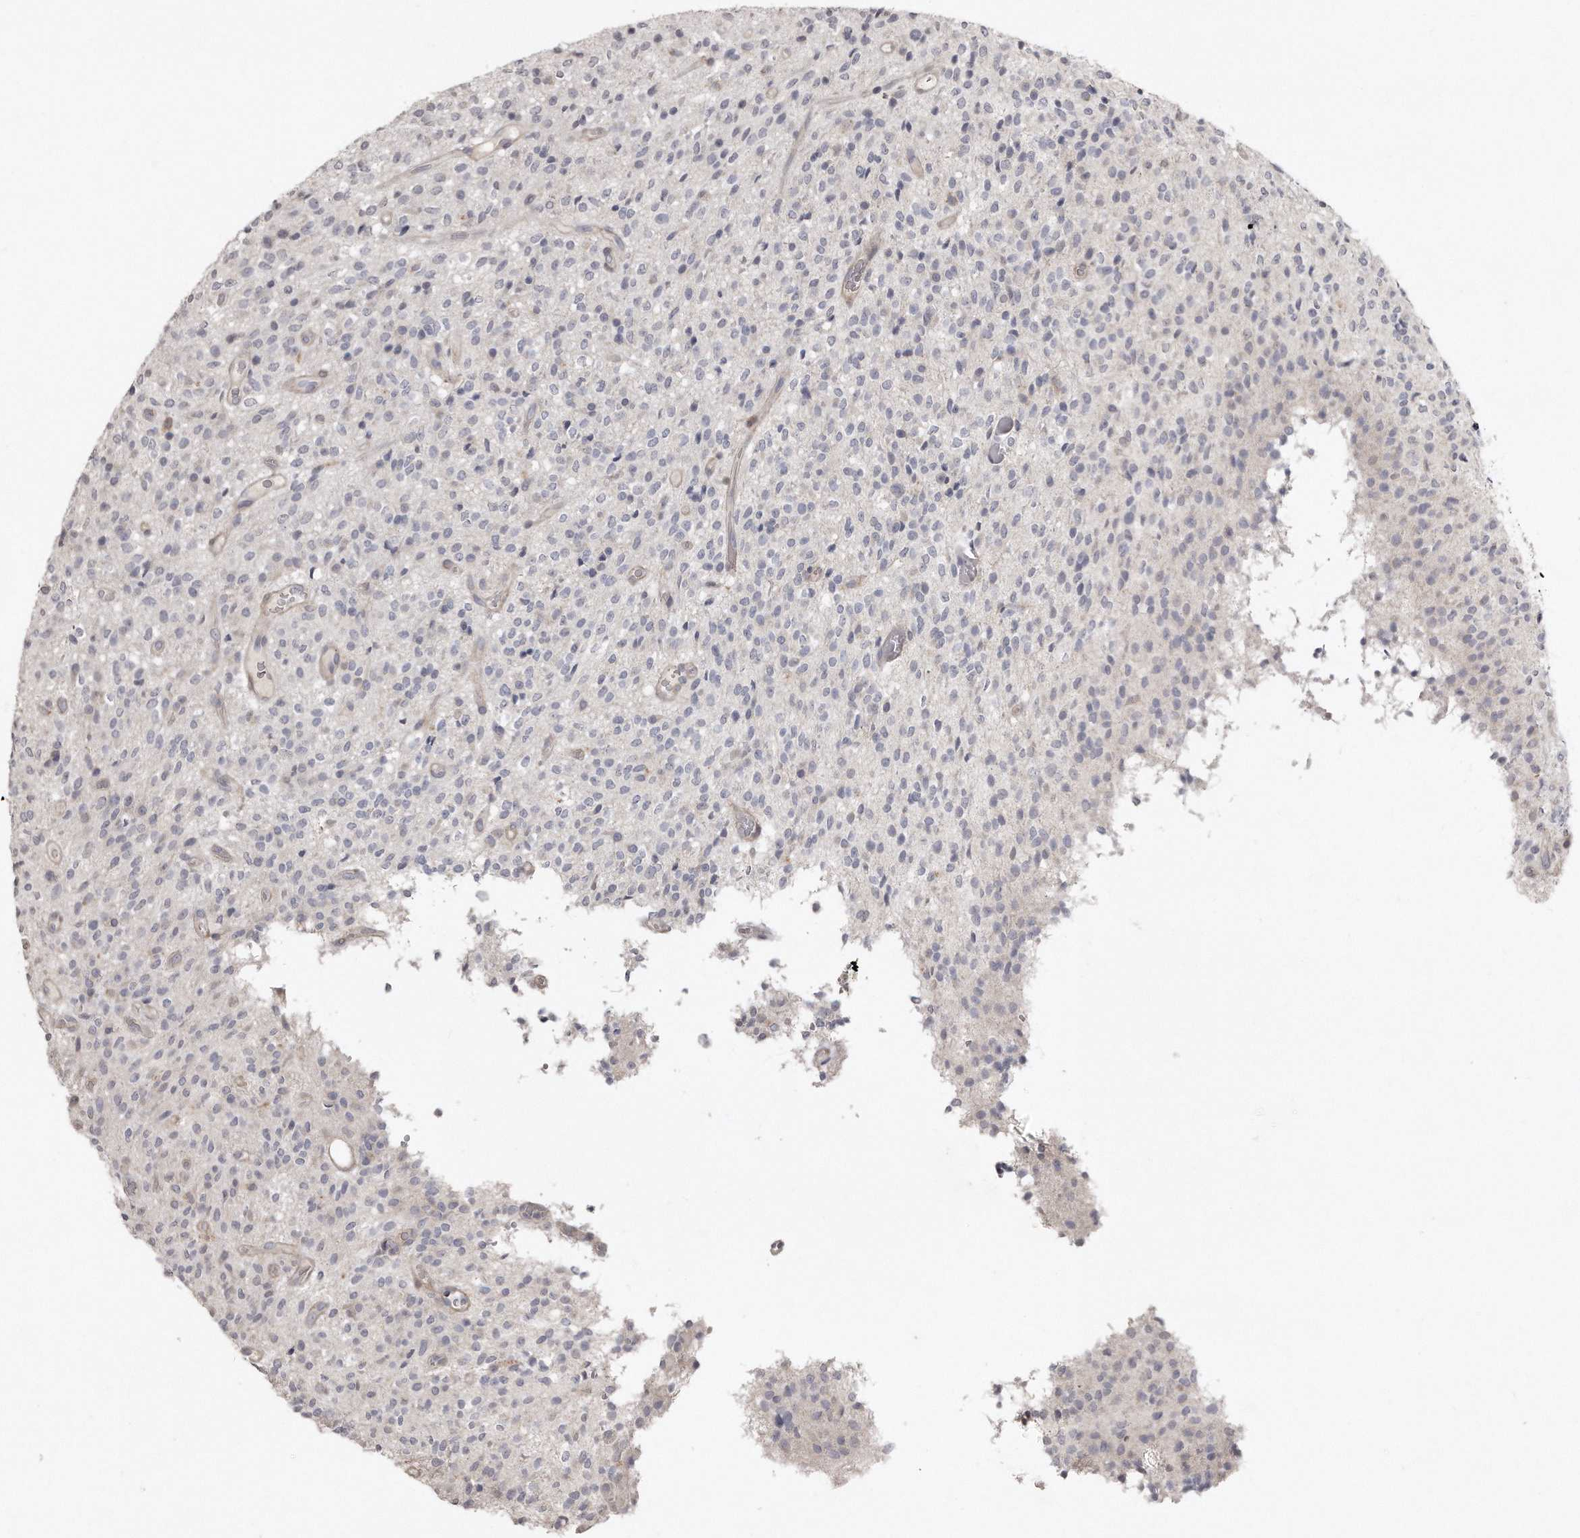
{"staining": {"intensity": "negative", "quantity": "none", "location": "none"}, "tissue": "glioma", "cell_type": "Tumor cells", "image_type": "cancer", "snomed": [{"axis": "morphology", "description": "Glioma, malignant, High grade"}, {"axis": "topography", "description": "Brain"}], "caption": "This is a micrograph of immunohistochemistry (IHC) staining of malignant high-grade glioma, which shows no staining in tumor cells. (Stains: DAB immunohistochemistry (IHC) with hematoxylin counter stain, Microscopy: brightfield microscopy at high magnification).", "gene": "LMOD1", "patient": {"sex": "male", "age": 34}}